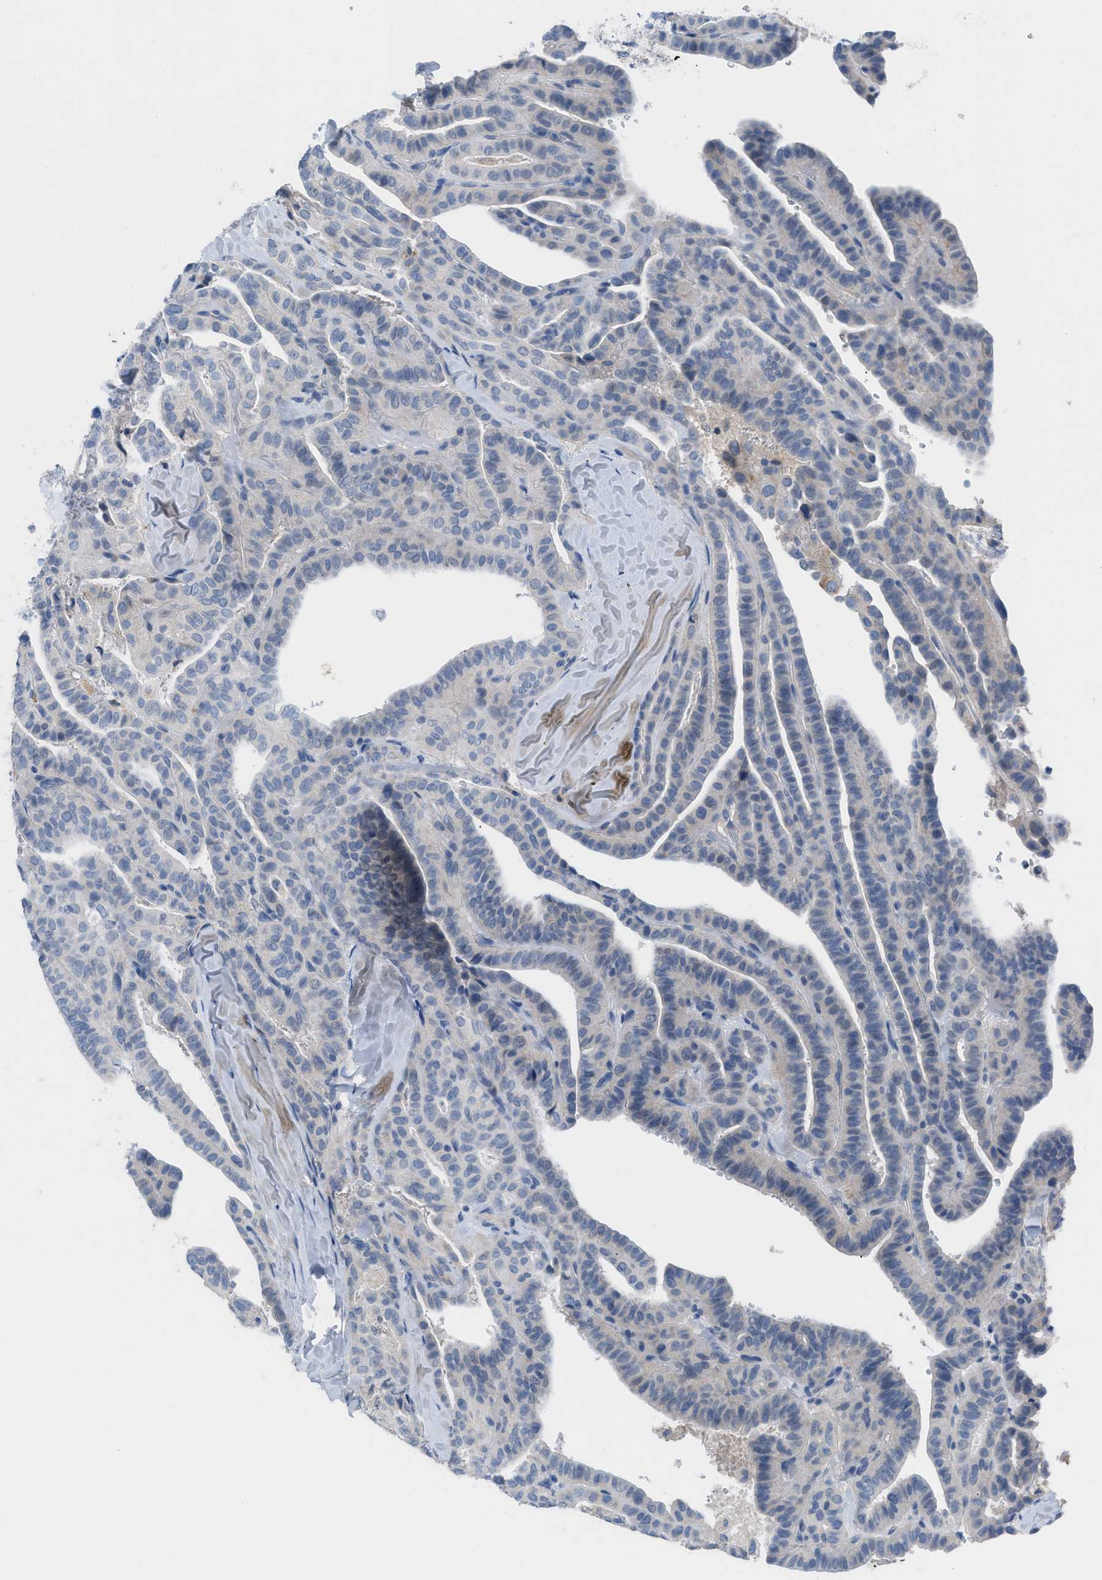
{"staining": {"intensity": "negative", "quantity": "none", "location": "none"}, "tissue": "thyroid cancer", "cell_type": "Tumor cells", "image_type": "cancer", "snomed": [{"axis": "morphology", "description": "Papillary adenocarcinoma, NOS"}, {"axis": "topography", "description": "Thyroid gland"}], "caption": "A high-resolution image shows IHC staining of thyroid cancer (papillary adenocarcinoma), which displays no significant expression in tumor cells.", "gene": "HPX", "patient": {"sex": "male", "age": 77}}